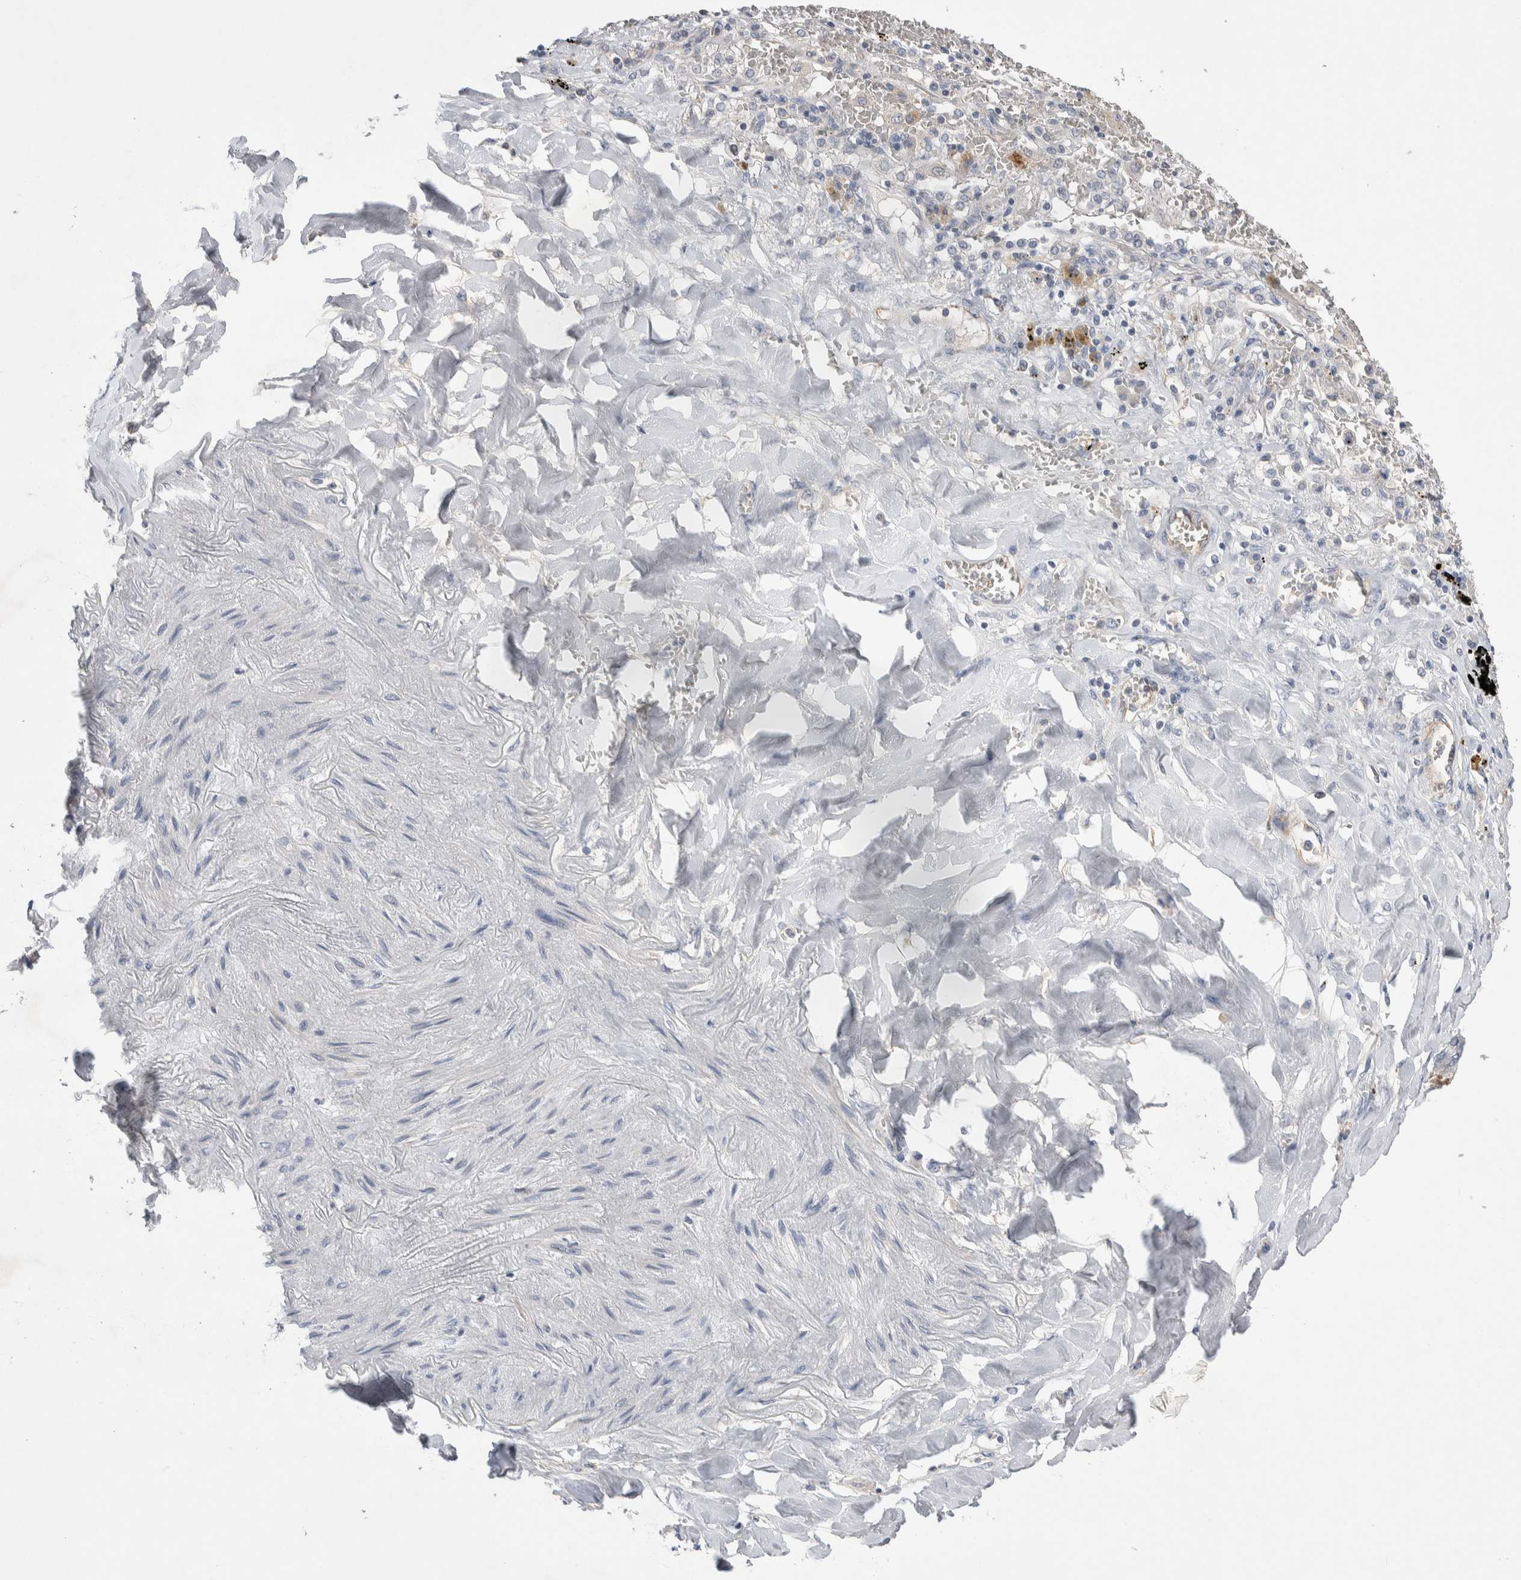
{"staining": {"intensity": "negative", "quantity": "none", "location": "none"}, "tissue": "lung cancer", "cell_type": "Tumor cells", "image_type": "cancer", "snomed": [{"axis": "morphology", "description": "Squamous cell carcinoma, NOS"}, {"axis": "topography", "description": "Lung"}], "caption": "IHC micrograph of human lung cancer (squamous cell carcinoma) stained for a protein (brown), which exhibits no staining in tumor cells.", "gene": "CEP131", "patient": {"sex": "male", "age": 61}}